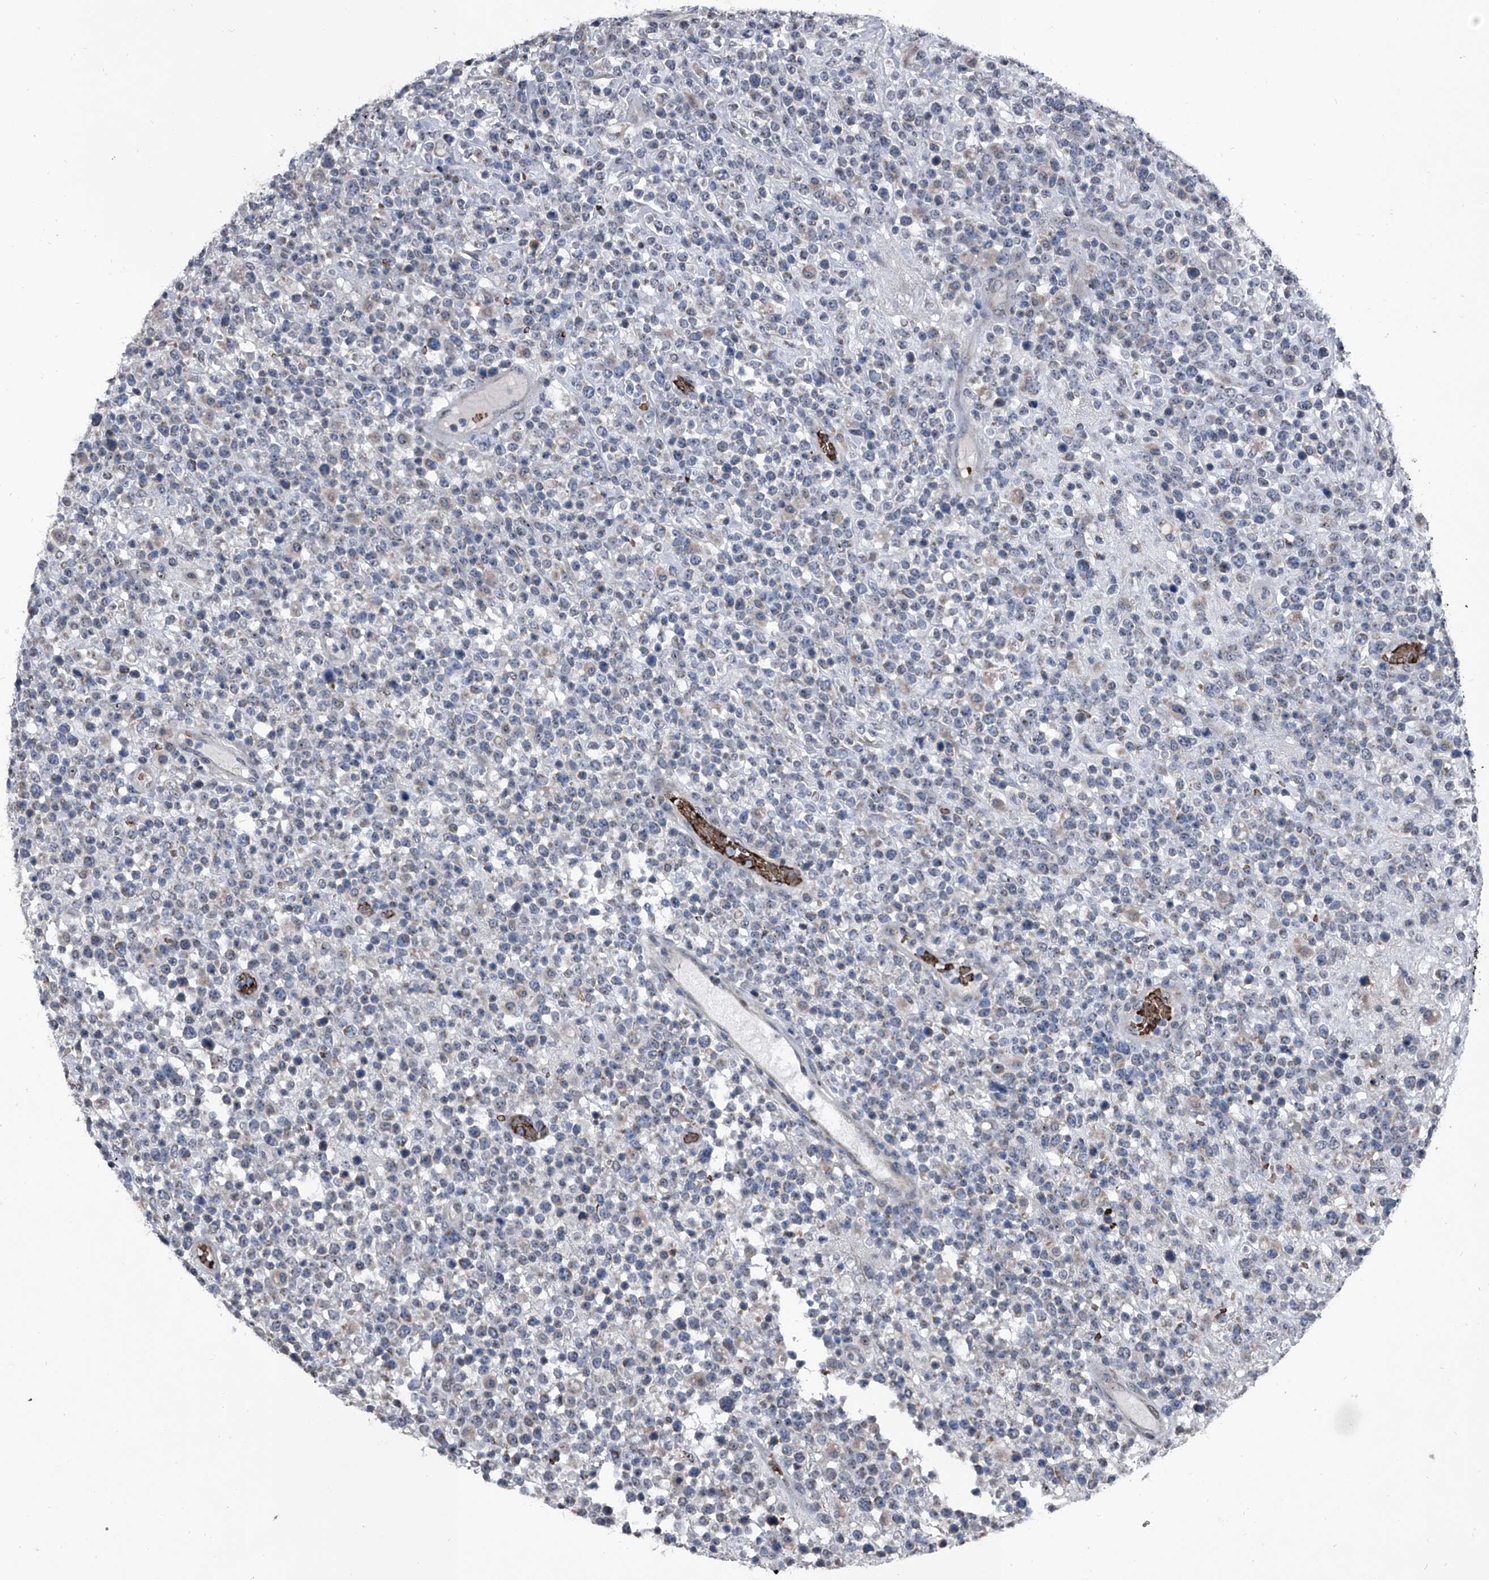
{"staining": {"intensity": "weak", "quantity": "<25%", "location": "cytoplasmic/membranous"}, "tissue": "lymphoma", "cell_type": "Tumor cells", "image_type": "cancer", "snomed": [{"axis": "morphology", "description": "Malignant lymphoma, non-Hodgkin's type, High grade"}, {"axis": "topography", "description": "Colon"}], "caption": "Micrograph shows no significant protein staining in tumor cells of lymphoma.", "gene": "CEP85L", "patient": {"sex": "female", "age": 53}}